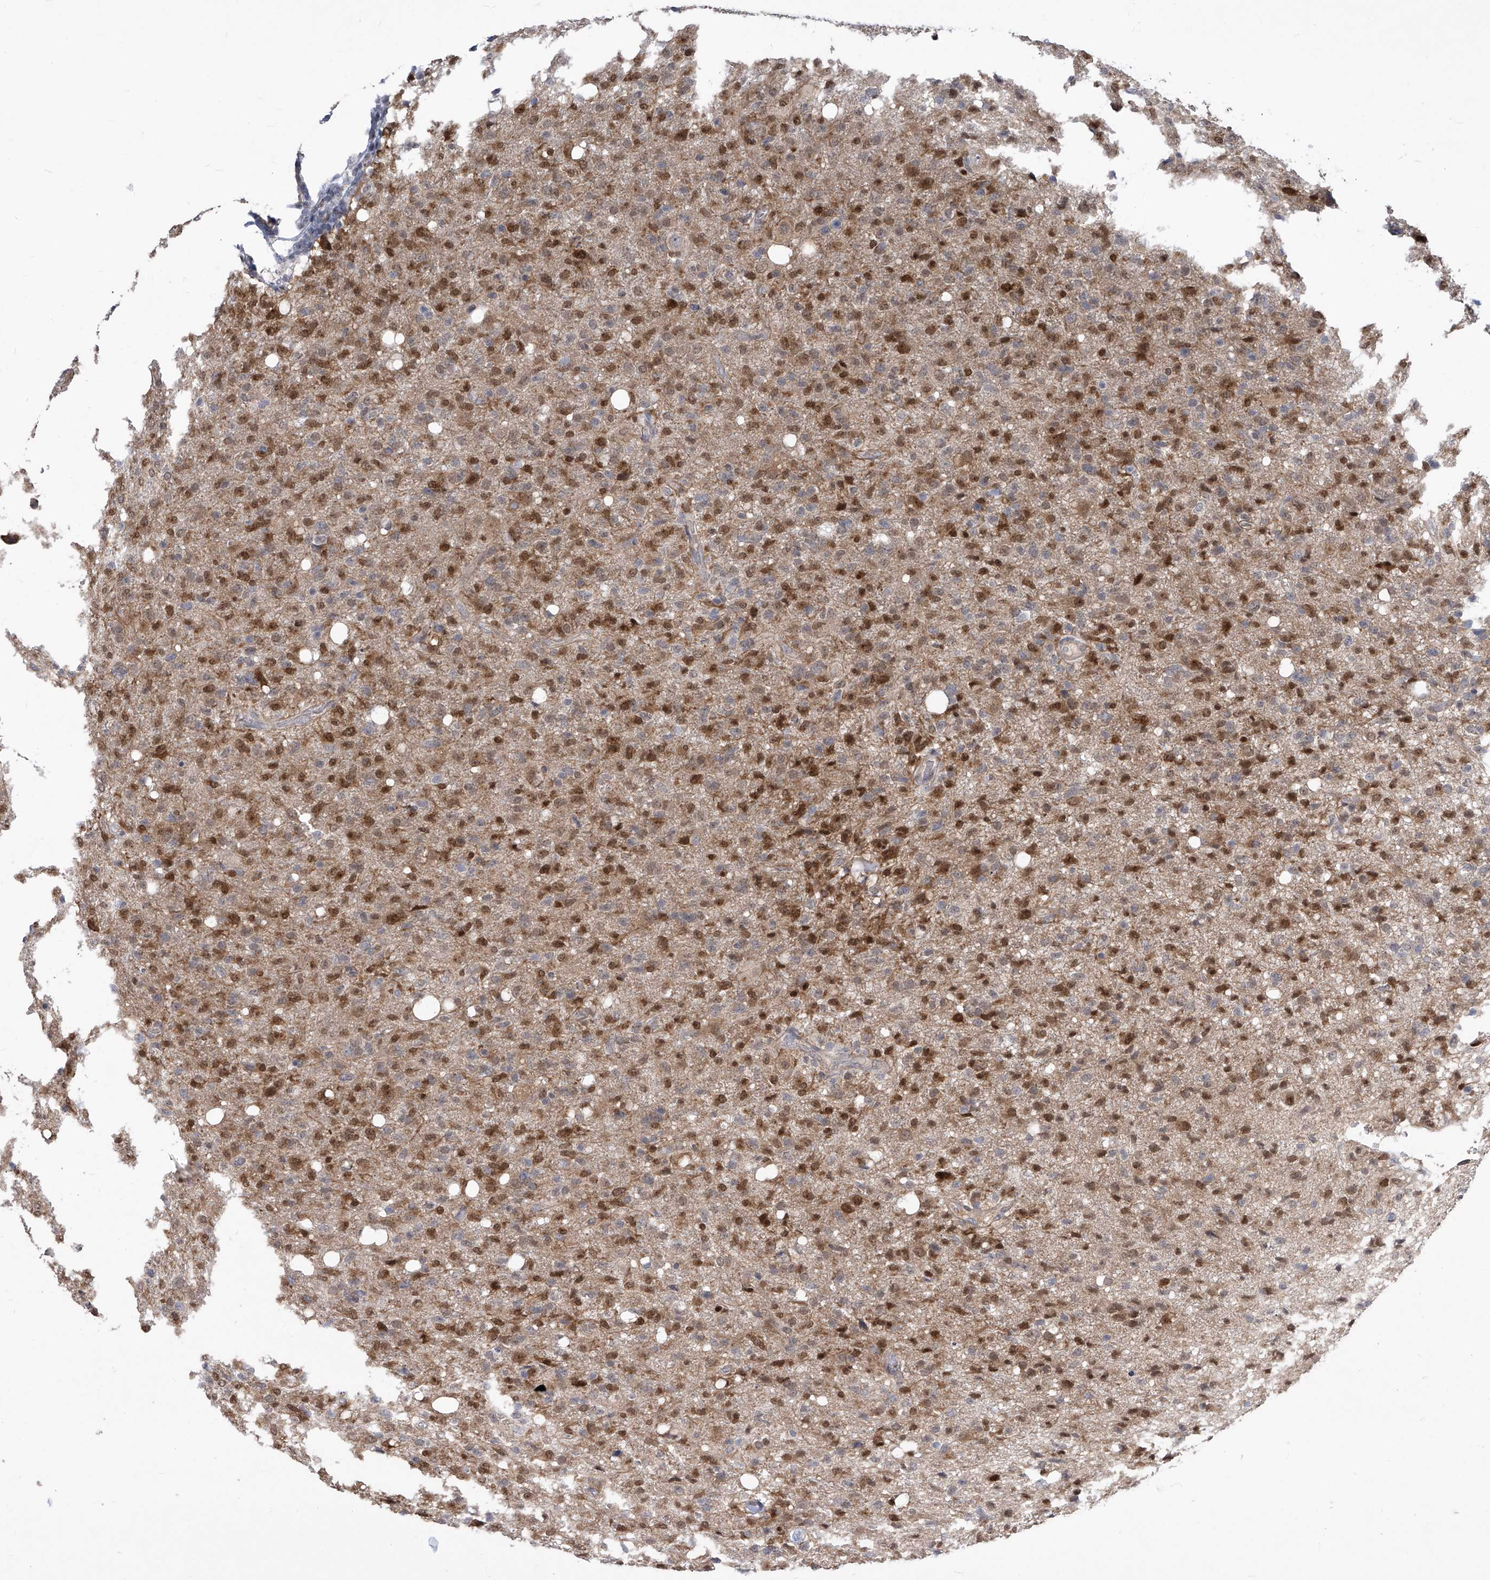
{"staining": {"intensity": "moderate", "quantity": ">75%", "location": "nuclear"}, "tissue": "glioma", "cell_type": "Tumor cells", "image_type": "cancer", "snomed": [{"axis": "morphology", "description": "Glioma, malignant, High grade"}, {"axis": "topography", "description": "Brain"}], "caption": "Glioma stained with IHC reveals moderate nuclear positivity in about >75% of tumor cells.", "gene": "CETN2", "patient": {"sex": "female", "age": 57}}